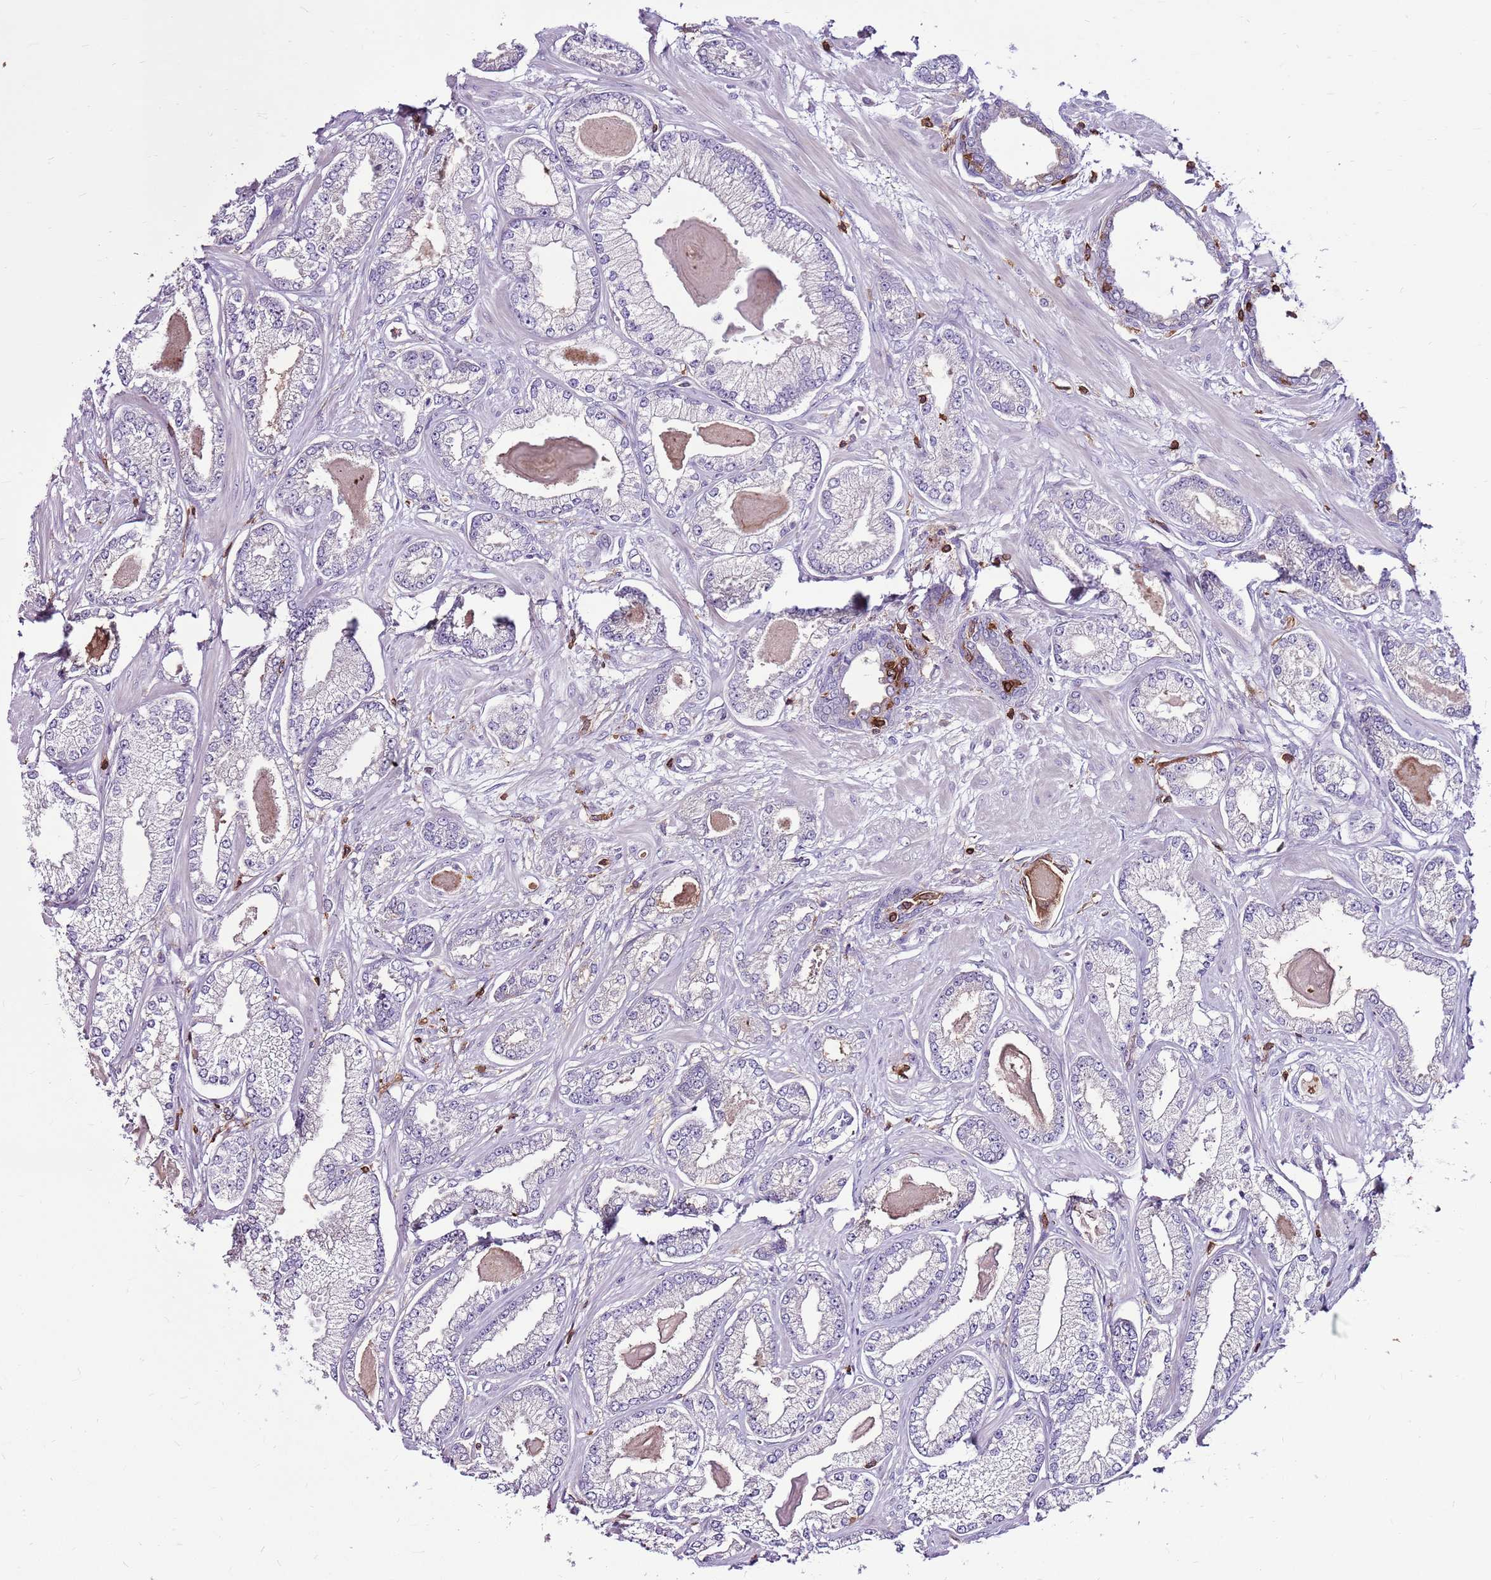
{"staining": {"intensity": "negative", "quantity": "none", "location": "none"}, "tissue": "prostate cancer", "cell_type": "Tumor cells", "image_type": "cancer", "snomed": [{"axis": "morphology", "description": "Adenocarcinoma, Low grade"}, {"axis": "topography", "description": "Prostate"}], "caption": "Micrograph shows no protein staining in tumor cells of prostate cancer tissue.", "gene": "ZSWIM1", "patient": {"sex": "male", "age": 64}}